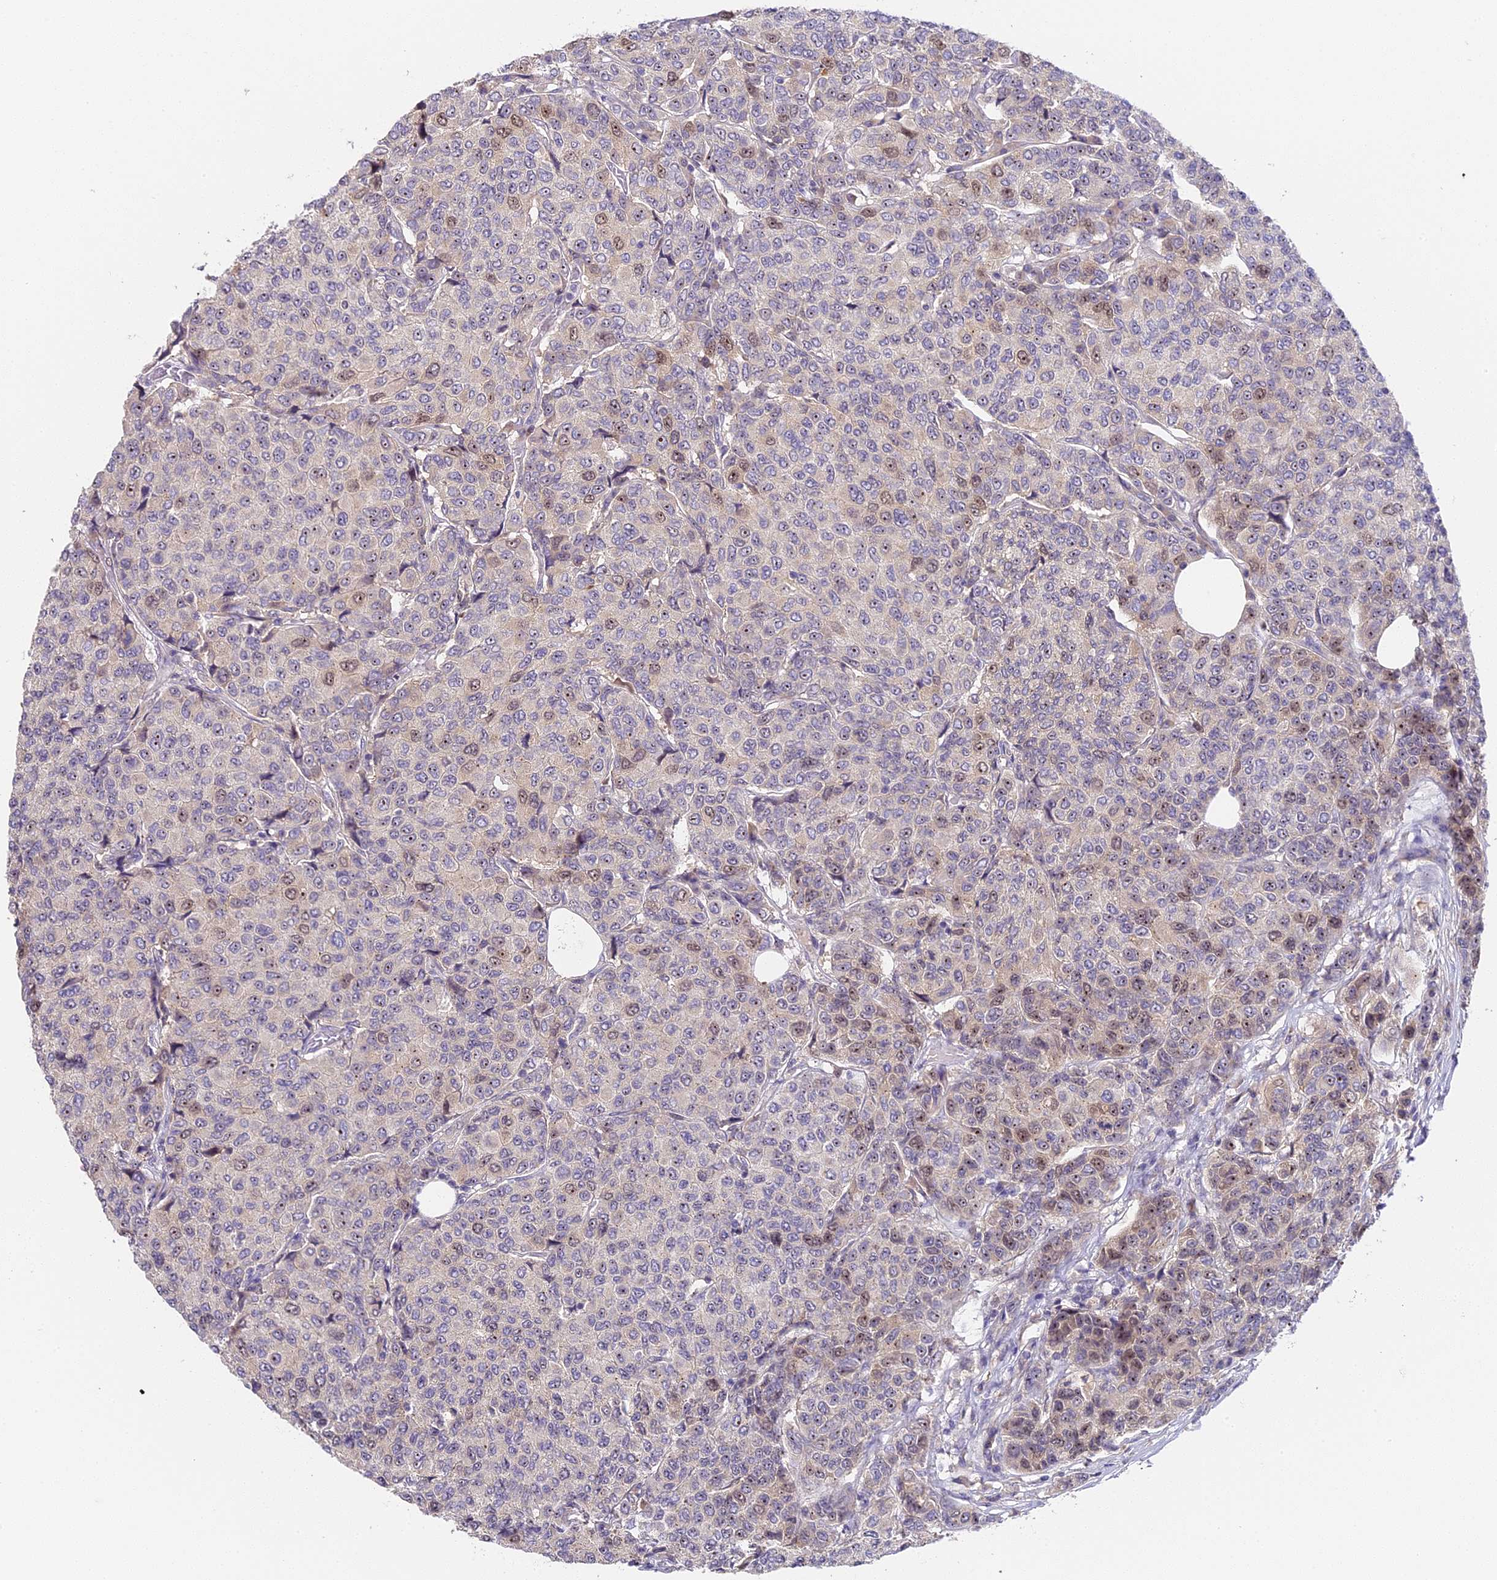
{"staining": {"intensity": "moderate", "quantity": "<25%", "location": "nuclear"}, "tissue": "breast cancer", "cell_type": "Tumor cells", "image_type": "cancer", "snomed": [{"axis": "morphology", "description": "Duct carcinoma"}, {"axis": "topography", "description": "Breast"}], "caption": "This is a micrograph of immunohistochemistry (IHC) staining of breast cancer, which shows moderate positivity in the nuclear of tumor cells.", "gene": "RAD51", "patient": {"sex": "female", "age": 55}}